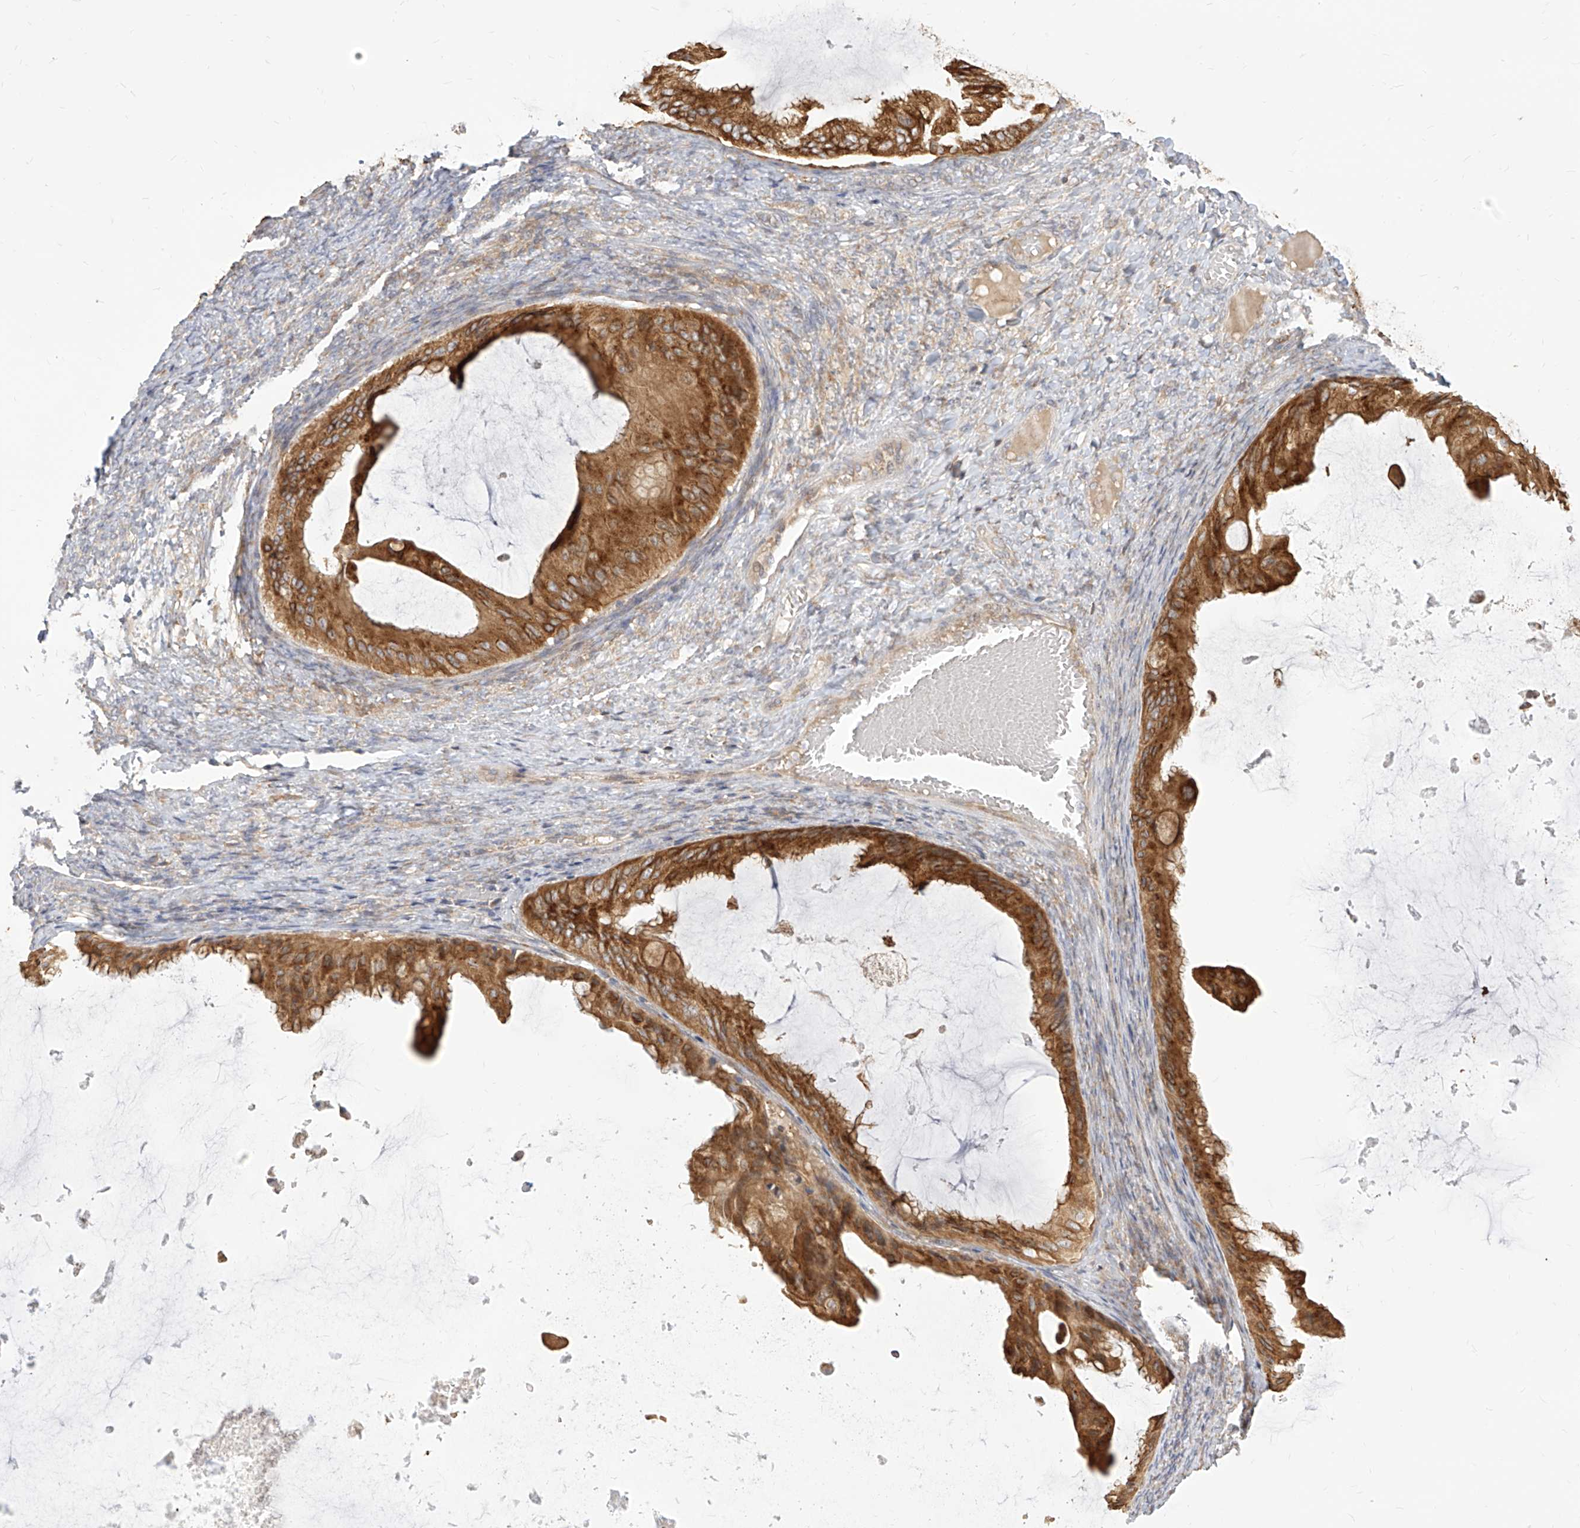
{"staining": {"intensity": "strong", "quantity": ">75%", "location": "cytoplasmic/membranous"}, "tissue": "ovarian cancer", "cell_type": "Tumor cells", "image_type": "cancer", "snomed": [{"axis": "morphology", "description": "Cystadenocarcinoma, mucinous, NOS"}, {"axis": "topography", "description": "Ovary"}], "caption": "Immunohistochemistry (IHC) (DAB) staining of human ovarian cancer demonstrates strong cytoplasmic/membranous protein expression in about >75% of tumor cells.", "gene": "FAM83B", "patient": {"sex": "female", "age": 61}}